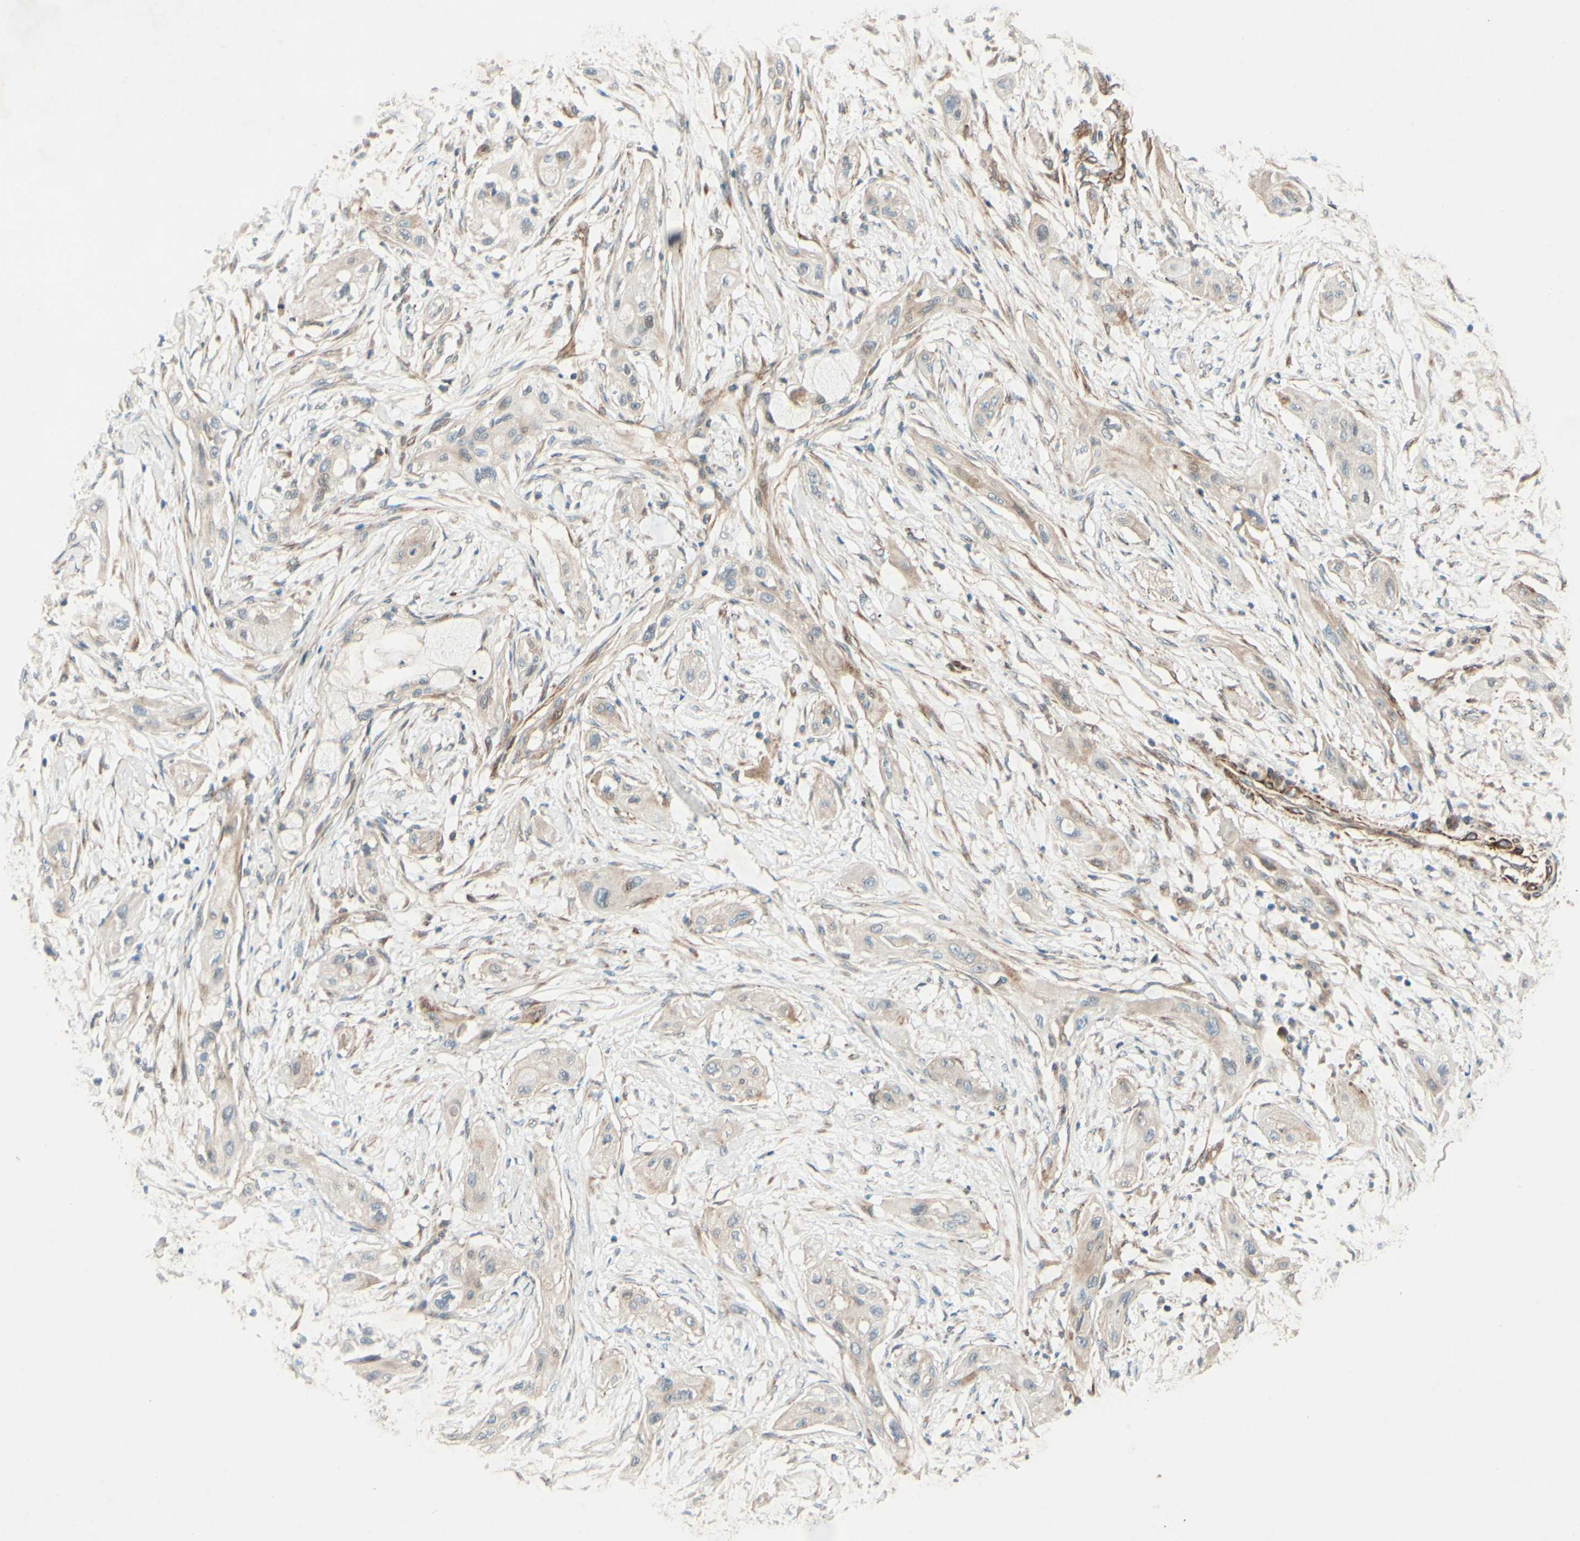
{"staining": {"intensity": "weak", "quantity": ">75%", "location": "cytoplasmic/membranous"}, "tissue": "lung cancer", "cell_type": "Tumor cells", "image_type": "cancer", "snomed": [{"axis": "morphology", "description": "Squamous cell carcinoma, NOS"}, {"axis": "topography", "description": "Lung"}], "caption": "Human squamous cell carcinoma (lung) stained with a brown dye shows weak cytoplasmic/membranous positive expression in about >75% of tumor cells.", "gene": "ADAM17", "patient": {"sex": "female", "age": 47}}